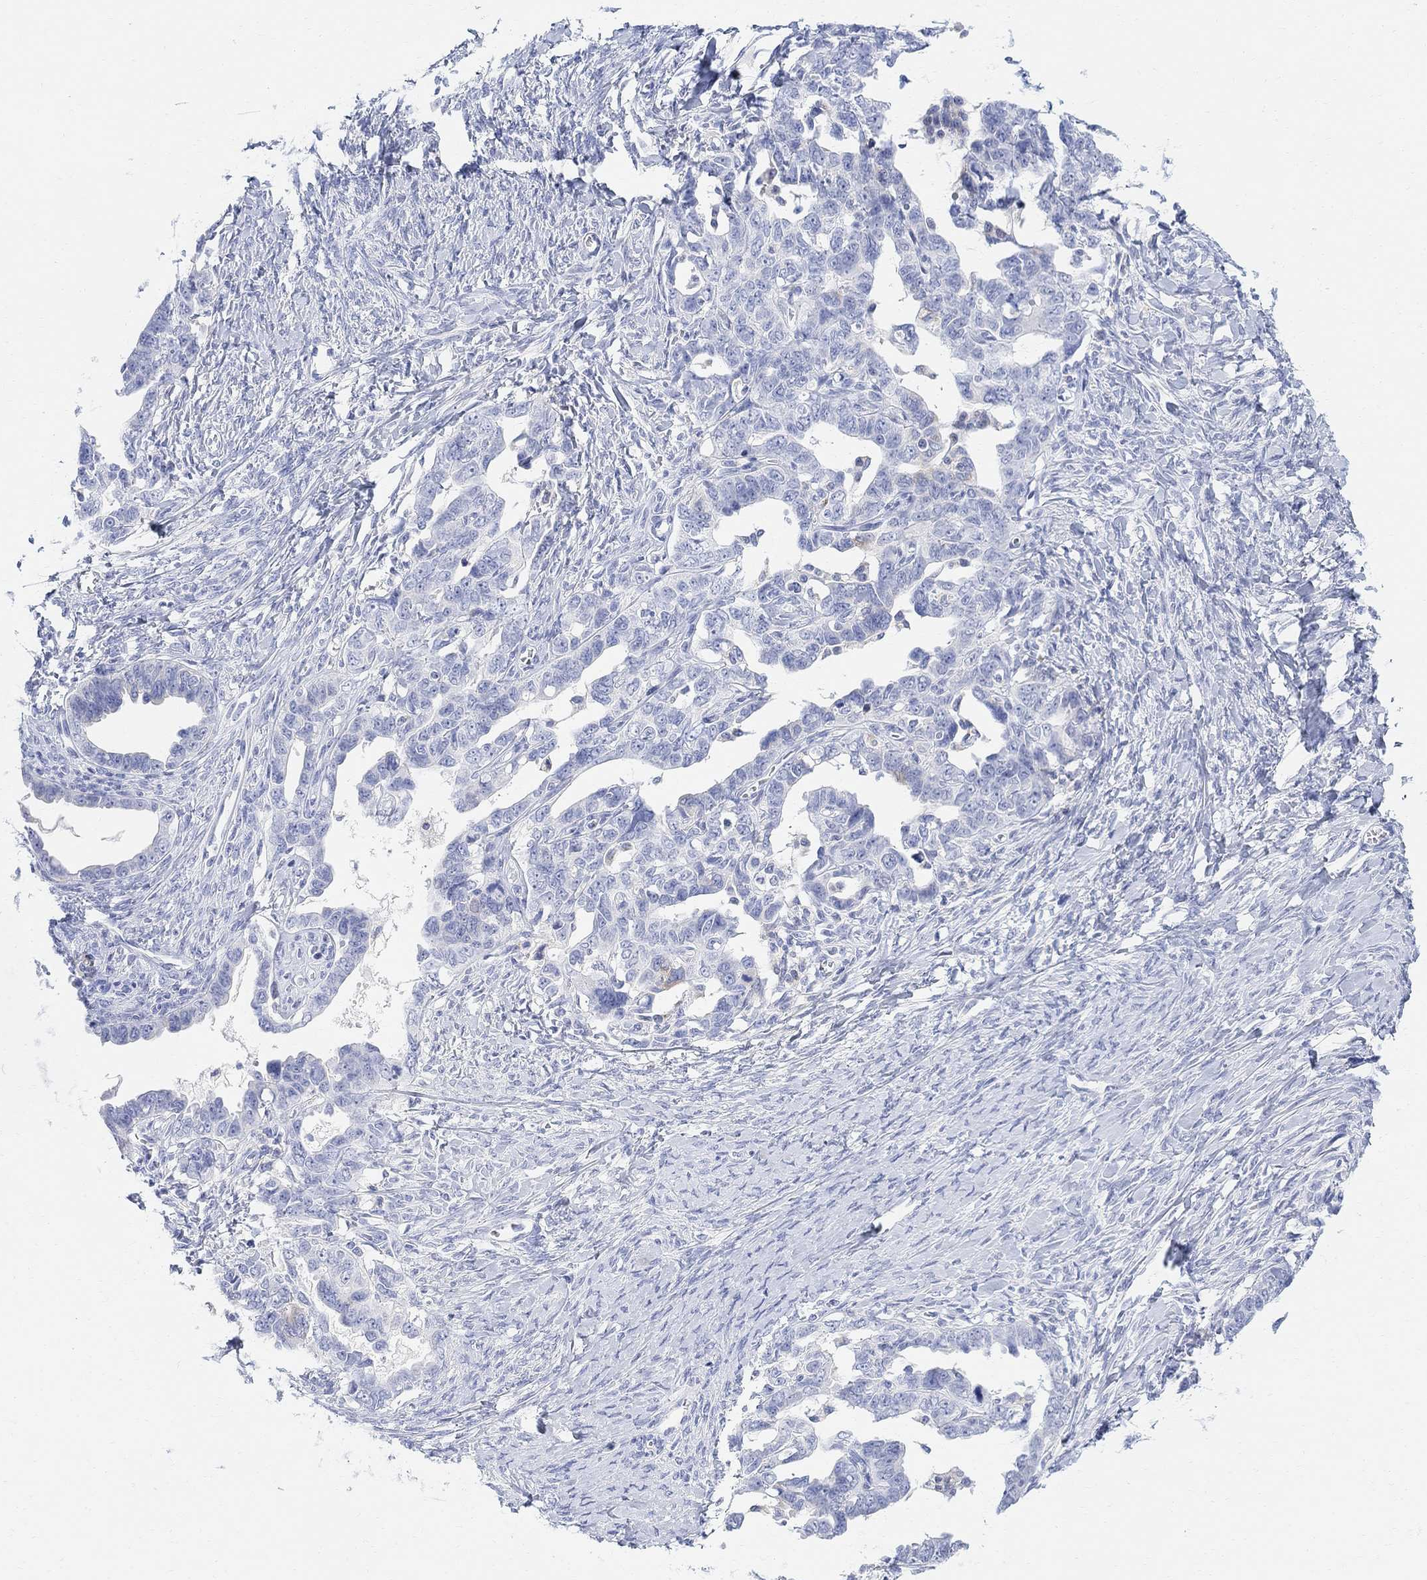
{"staining": {"intensity": "negative", "quantity": "none", "location": "none"}, "tissue": "ovarian cancer", "cell_type": "Tumor cells", "image_type": "cancer", "snomed": [{"axis": "morphology", "description": "Cystadenocarcinoma, serous, NOS"}, {"axis": "topography", "description": "Ovary"}], "caption": "Immunohistochemical staining of ovarian serous cystadenocarcinoma exhibits no significant staining in tumor cells.", "gene": "RETNLB", "patient": {"sex": "female", "age": 69}}